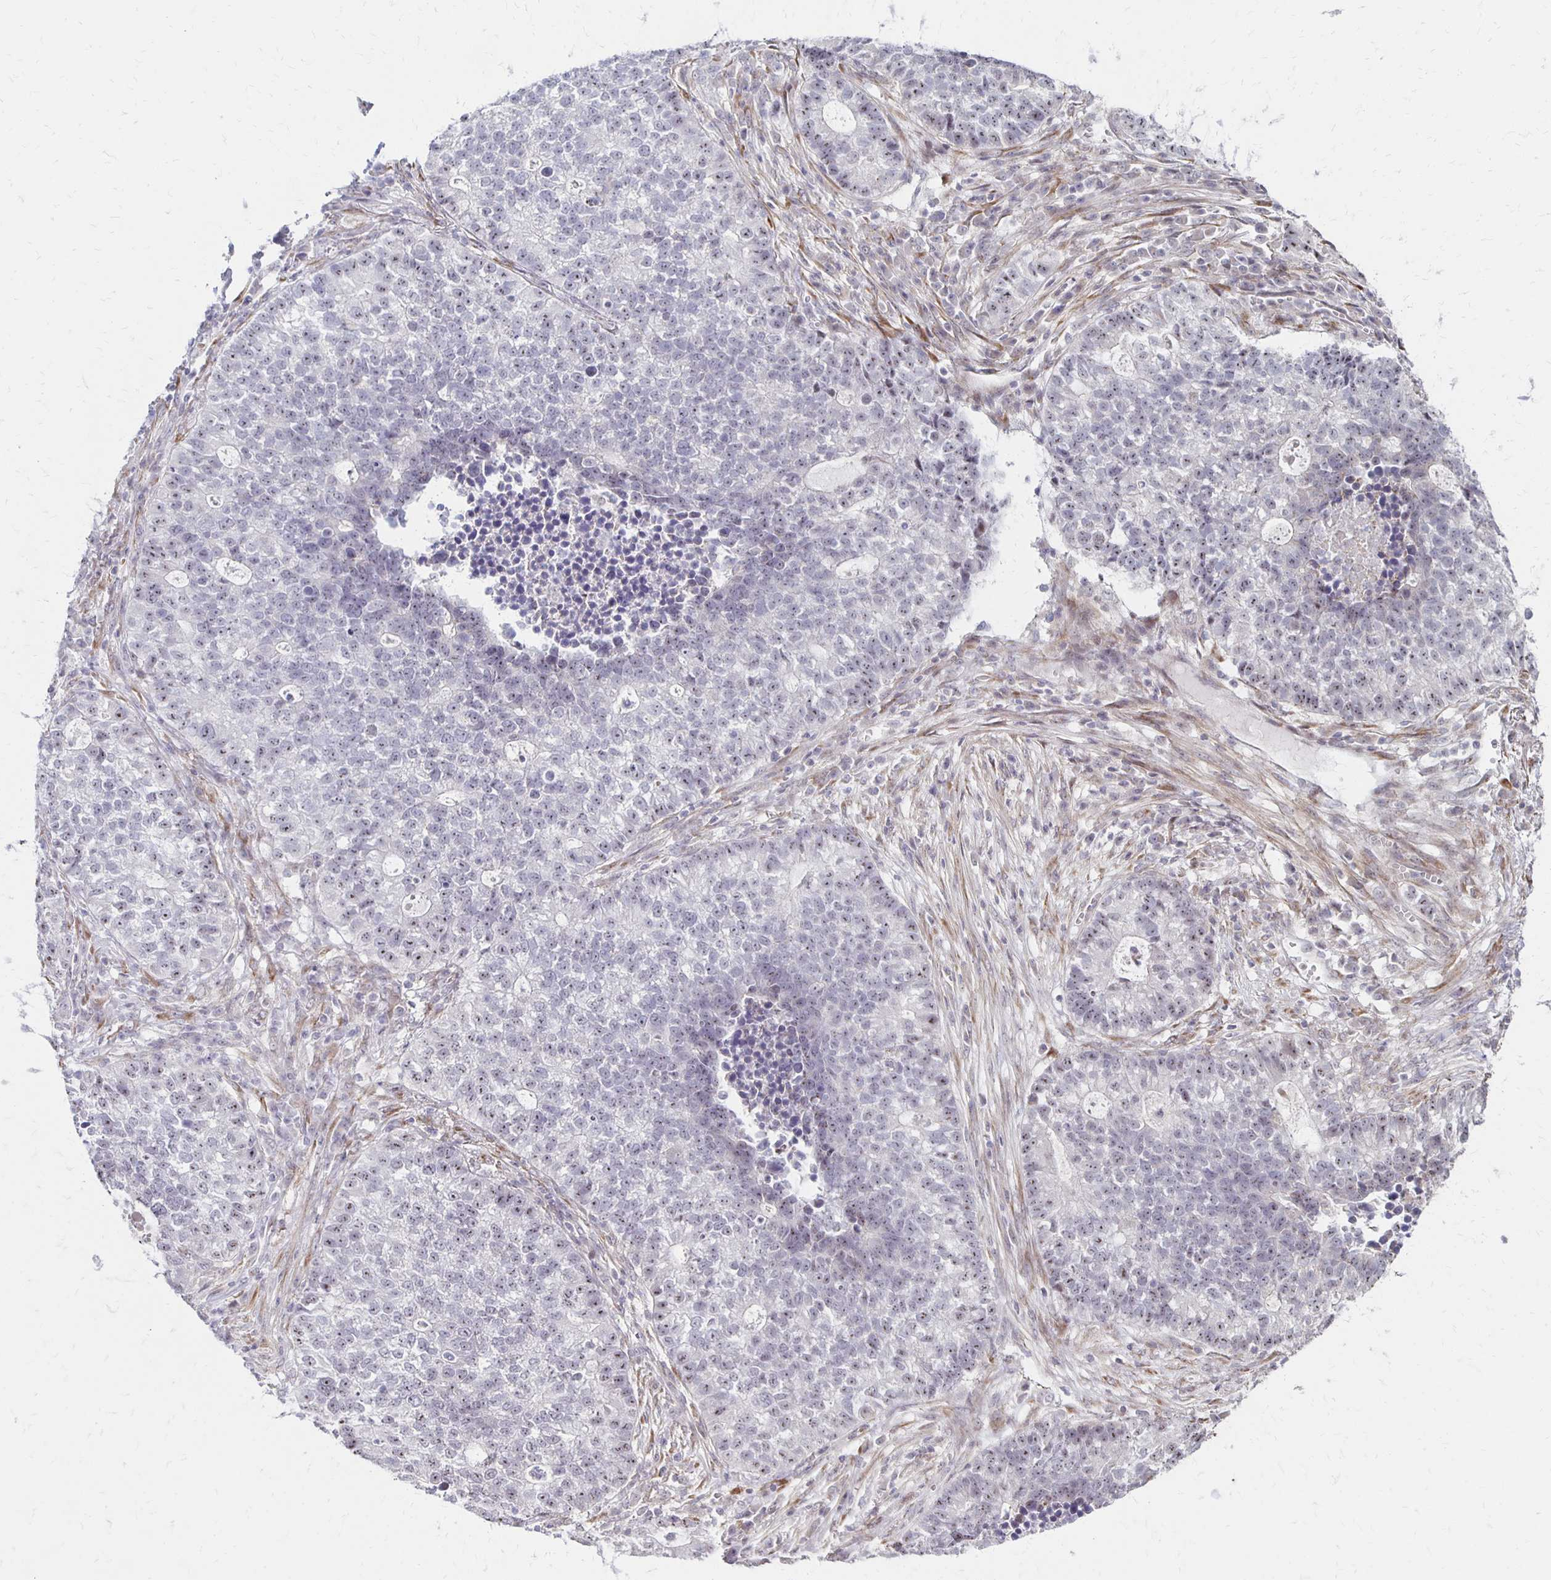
{"staining": {"intensity": "weak", "quantity": "<25%", "location": "nuclear"}, "tissue": "lung cancer", "cell_type": "Tumor cells", "image_type": "cancer", "snomed": [{"axis": "morphology", "description": "Adenocarcinoma, NOS"}, {"axis": "topography", "description": "Lung"}], "caption": "Adenocarcinoma (lung) stained for a protein using immunohistochemistry reveals no expression tumor cells.", "gene": "DAGLA", "patient": {"sex": "male", "age": 57}}